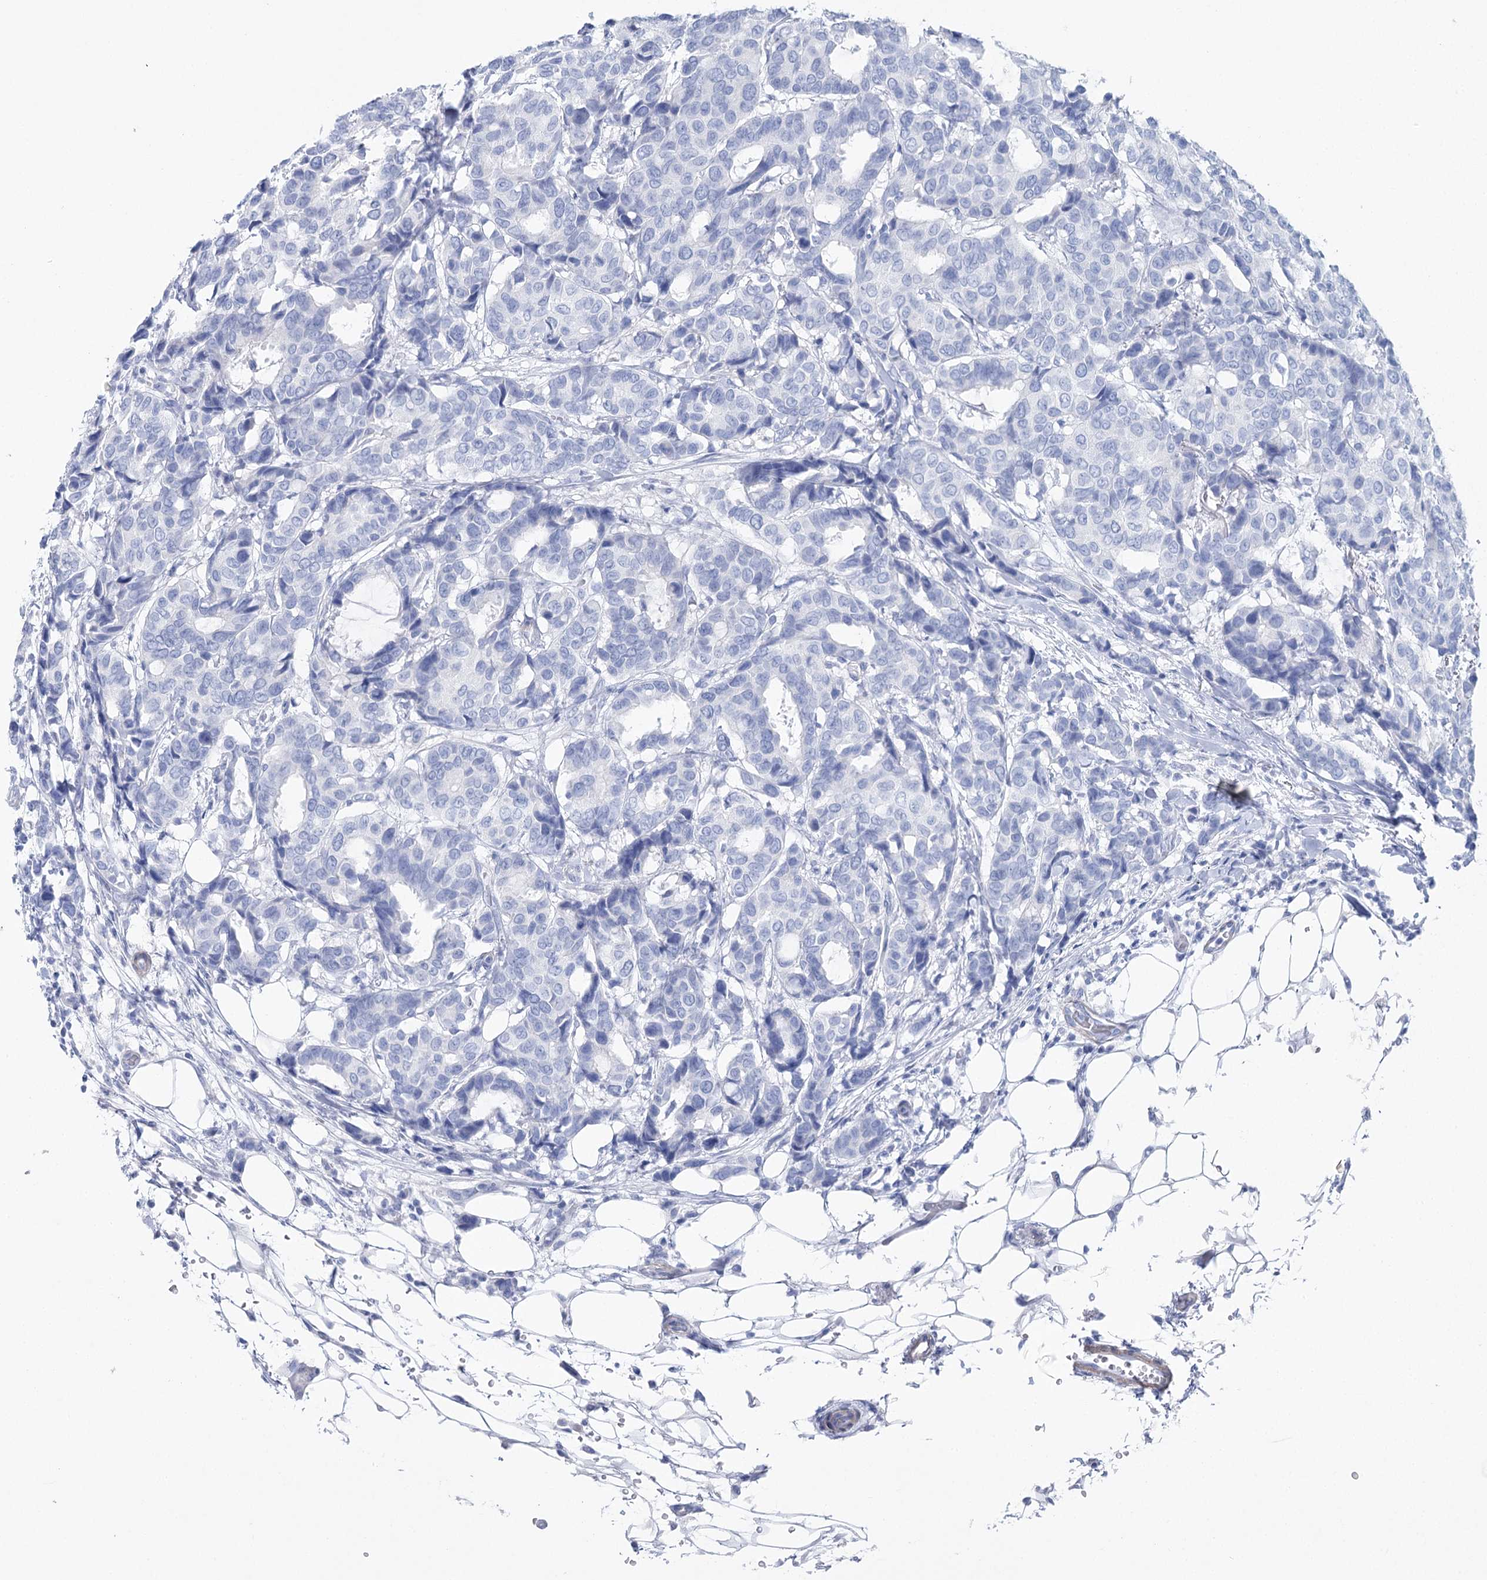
{"staining": {"intensity": "negative", "quantity": "none", "location": "none"}, "tissue": "breast cancer", "cell_type": "Tumor cells", "image_type": "cancer", "snomed": [{"axis": "morphology", "description": "Duct carcinoma"}, {"axis": "topography", "description": "Breast"}], "caption": "DAB immunohistochemical staining of human infiltrating ductal carcinoma (breast) shows no significant expression in tumor cells. Brightfield microscopy of immunohistochemistry (IHC) stained with DAB (3,3'-diaminobenzidine) (brown) and hematoxylin (blue), captured at high magnification.", "gene": "CSN3", "patient": {"sex": "female", "age": 87}}